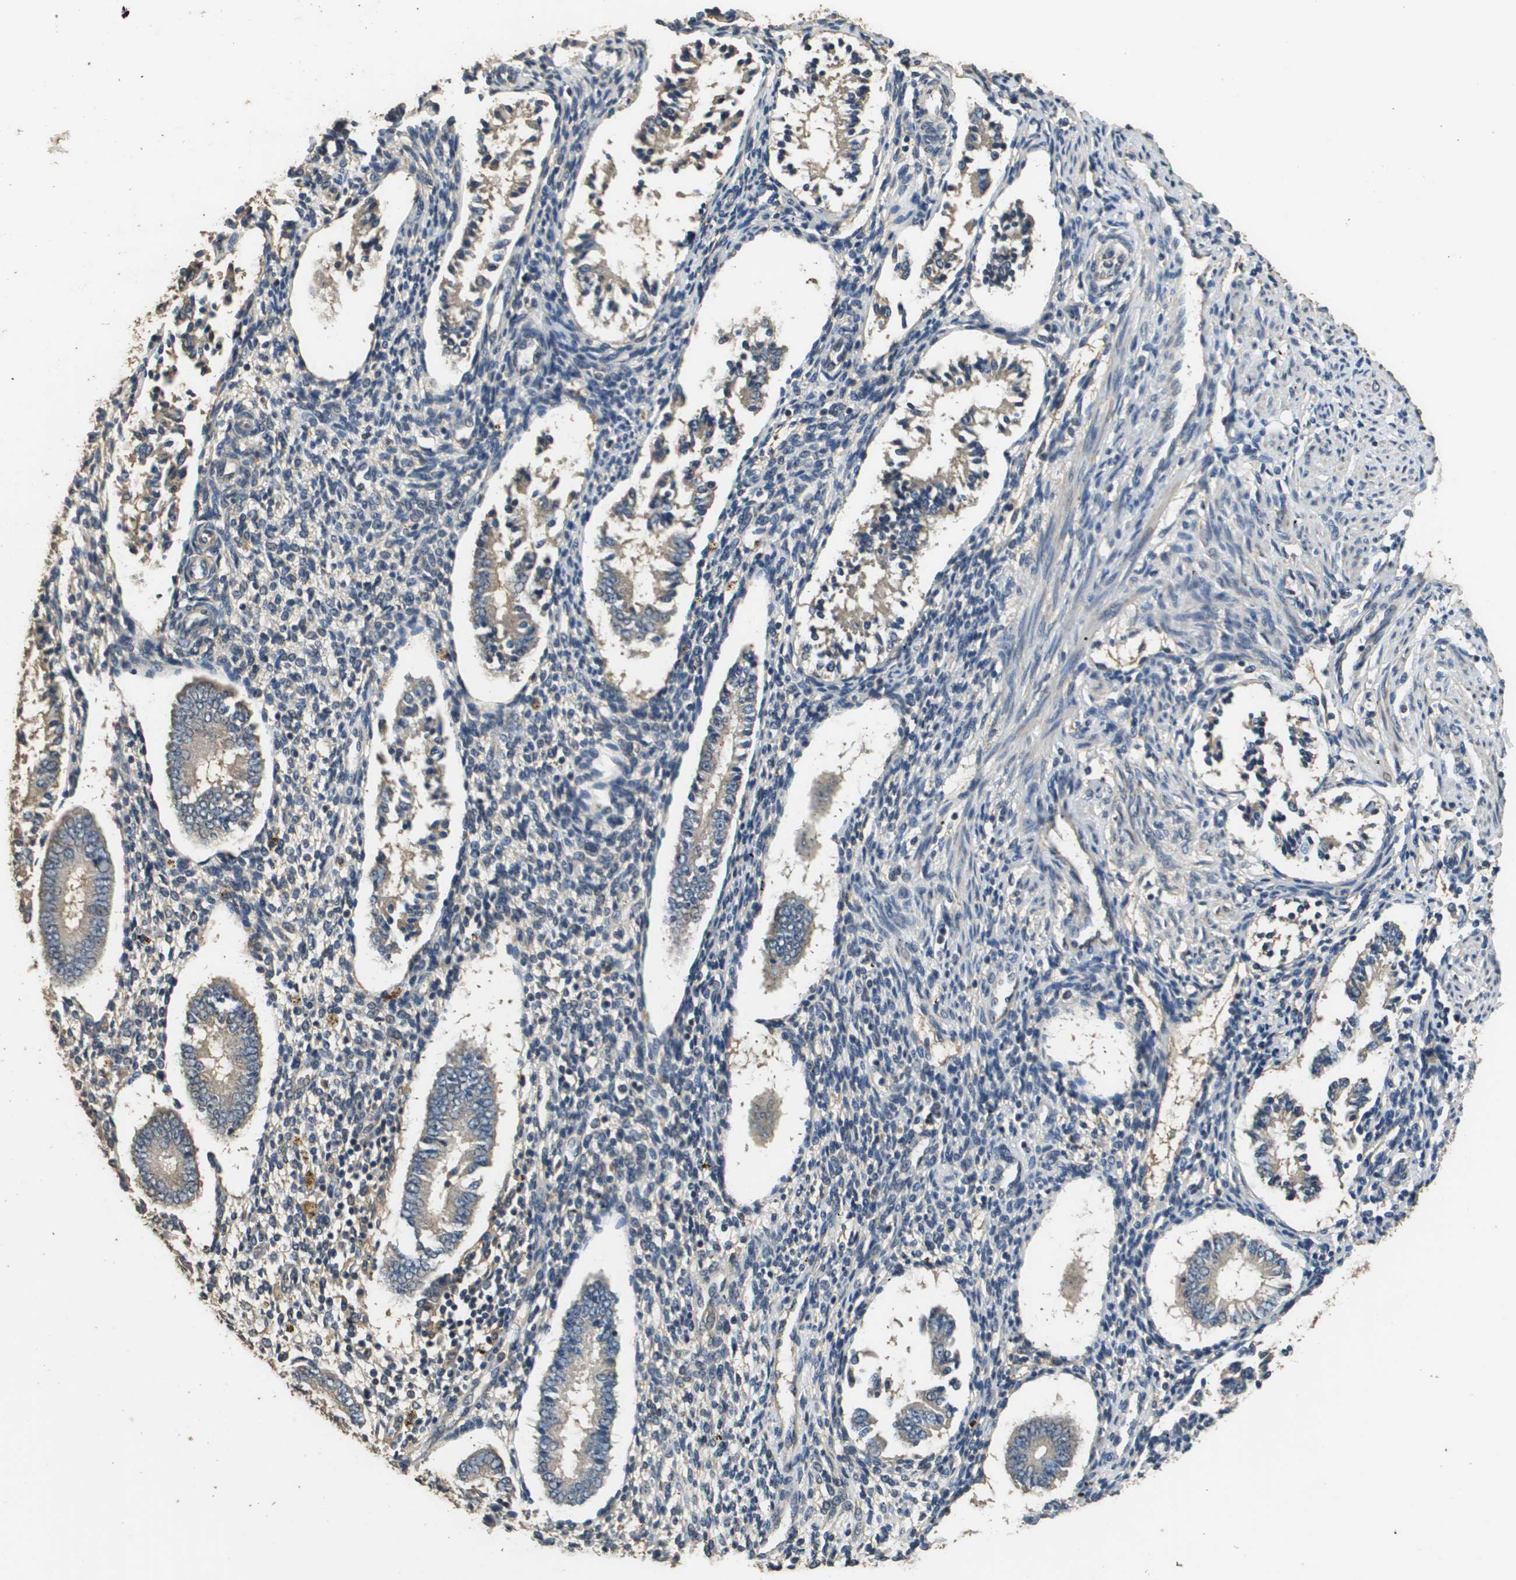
{"staining": {"intensity": "negative", "quantity": "none", "location": "none"}, "tissue": "endometrium", "cell_type": "Cells in endometrial stroma", "image_type": "normal", "snomed": [{"axis": "morphology", "description": "Normal tissue, NOS"}, {"axis": "topography", "description": "Endometrium"}], "caption": "An IHC micrograph of normal endometrium is shown. There is no staining in cells in endometrial stroma of endometrium. (Stains: DAB (3,3'-diaminobenzidine) IHC with hematoxylin counter stain, Microscopy: brightfield microscopy at high magnification).", "gene": "RAB6B", "patient": {"sex": "female", "age": 42}}